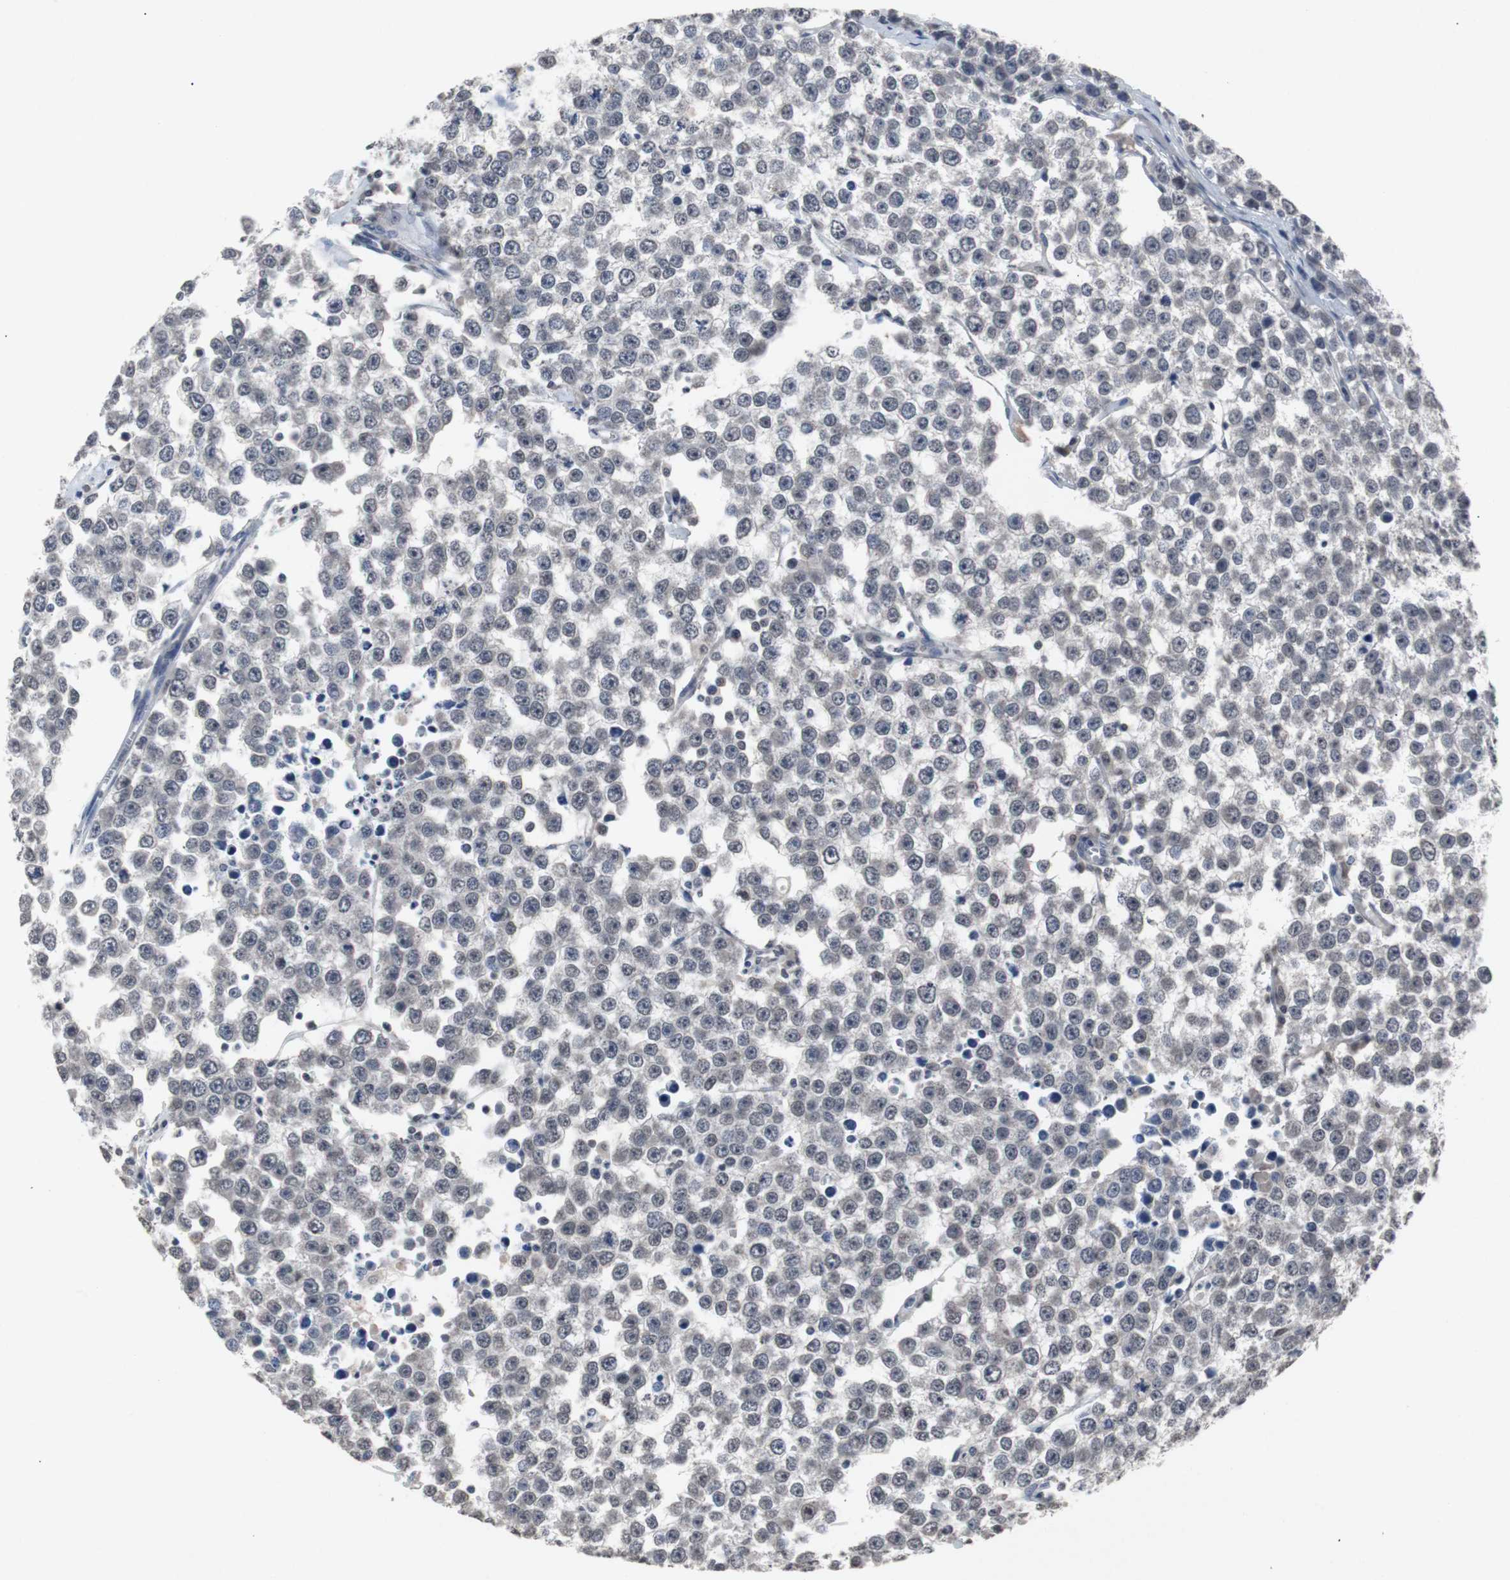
{"staining": {"intensity": "negative", "quantity": "none", "location": "none"}, "tissue": "testis cancer", "cell_type": "Tumor cells", "image_type": "cancer", "snomed": [{"axis": "morphology", "description": "Seminoma, NOS"}, {"axis": "morphology", "description": "Carcinoma, Embryonal, NOS"}, {"axis": "topography", "description": "Testis"}], "caption": "Immunohistochemistry (IHC) of human testis seminoma shows no staining in tumor cells.", "gene": "RBM47", "patient": {"sex": "male", "age": 52}}